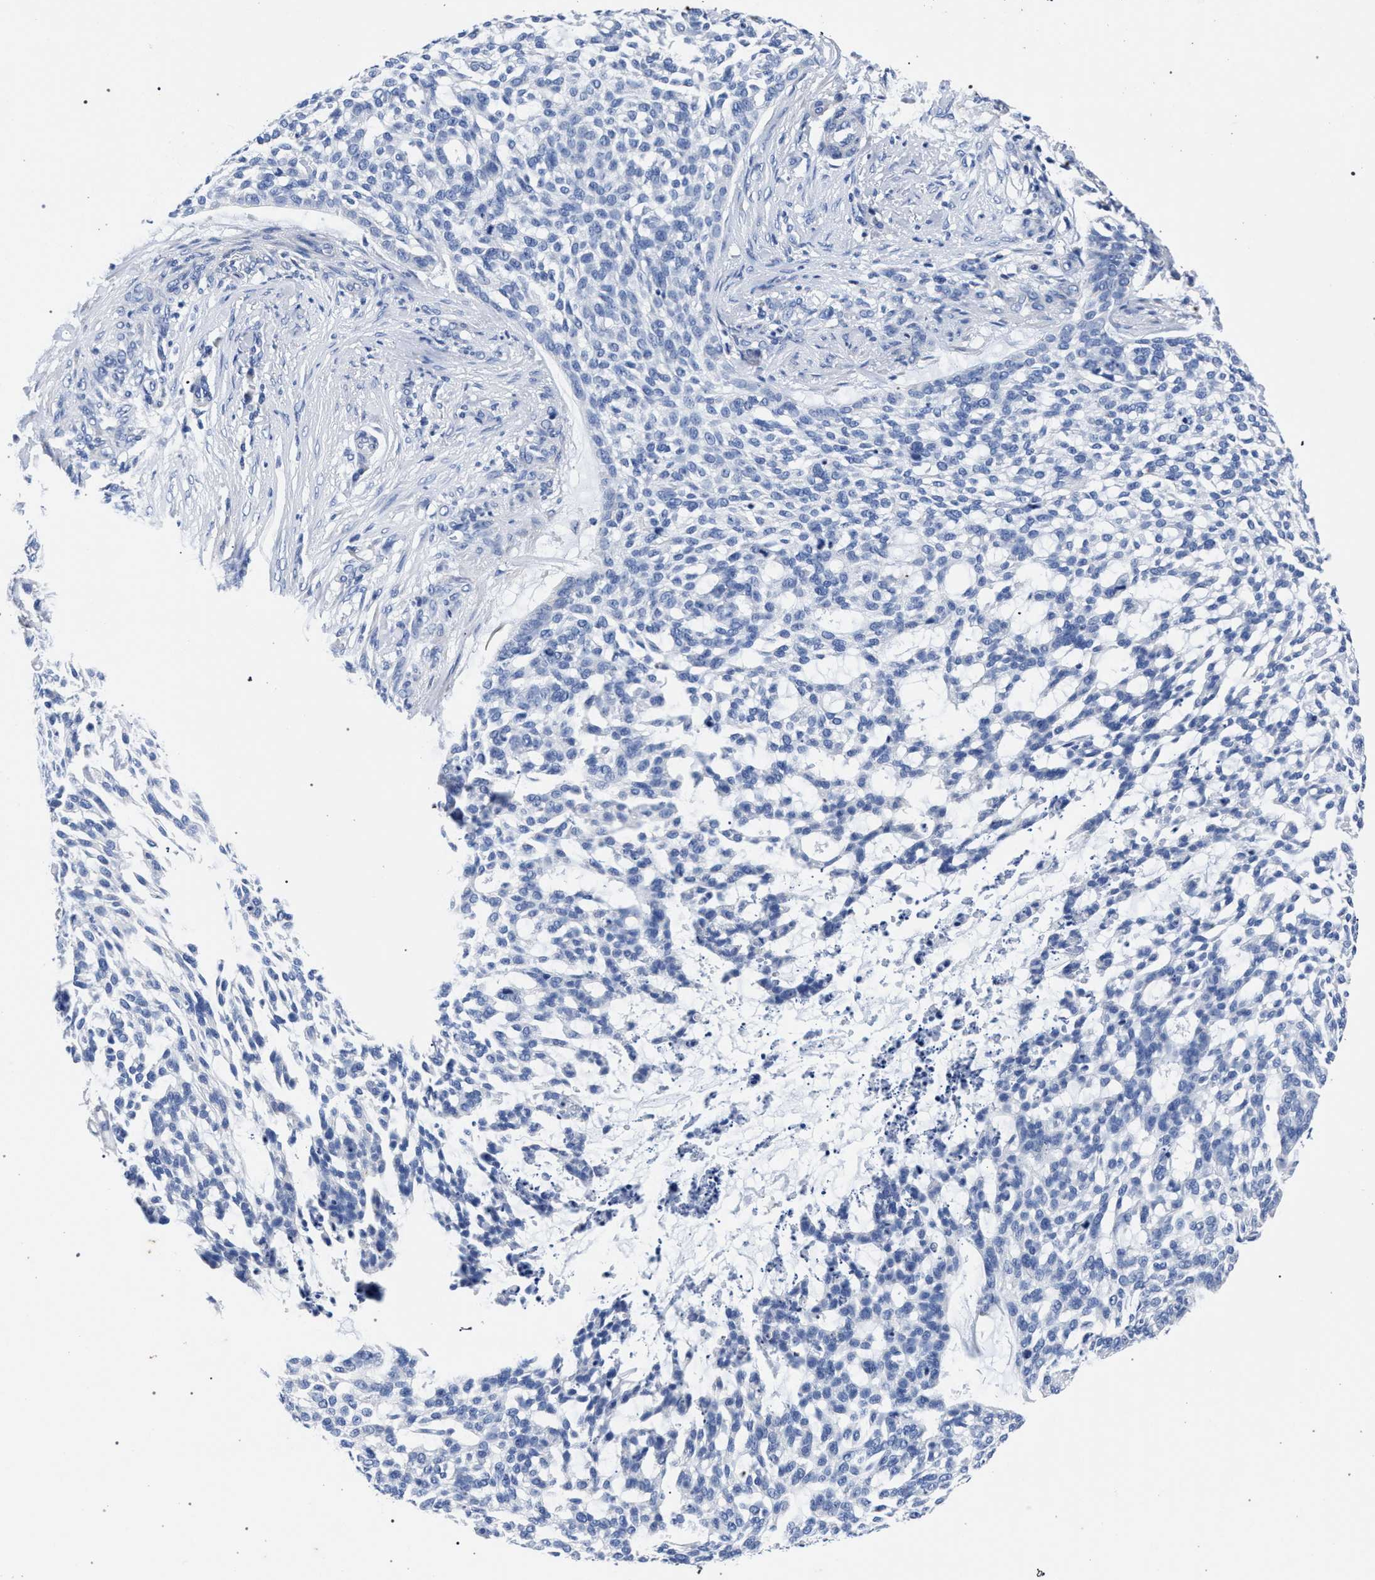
{"staining": {"intensity": "negative", "quantity": "none", "location": "none"}, "tissue": "skin cancer", "cell_type": "Tumor cells", "image_type": "cancer", "snomed": [{"axis": "morphology", "description": "Basal cell carcinoma"}, {"axis": "topography", "description": "Skin"}], "caption": "This is an immunohistochemistry (IHC) photomicrograph of skin cancer (basal cell carcinoma). There is no staining in tumor cells.", "gene": "AKAP4", "patient": {"sex": "female", "age": 64}}